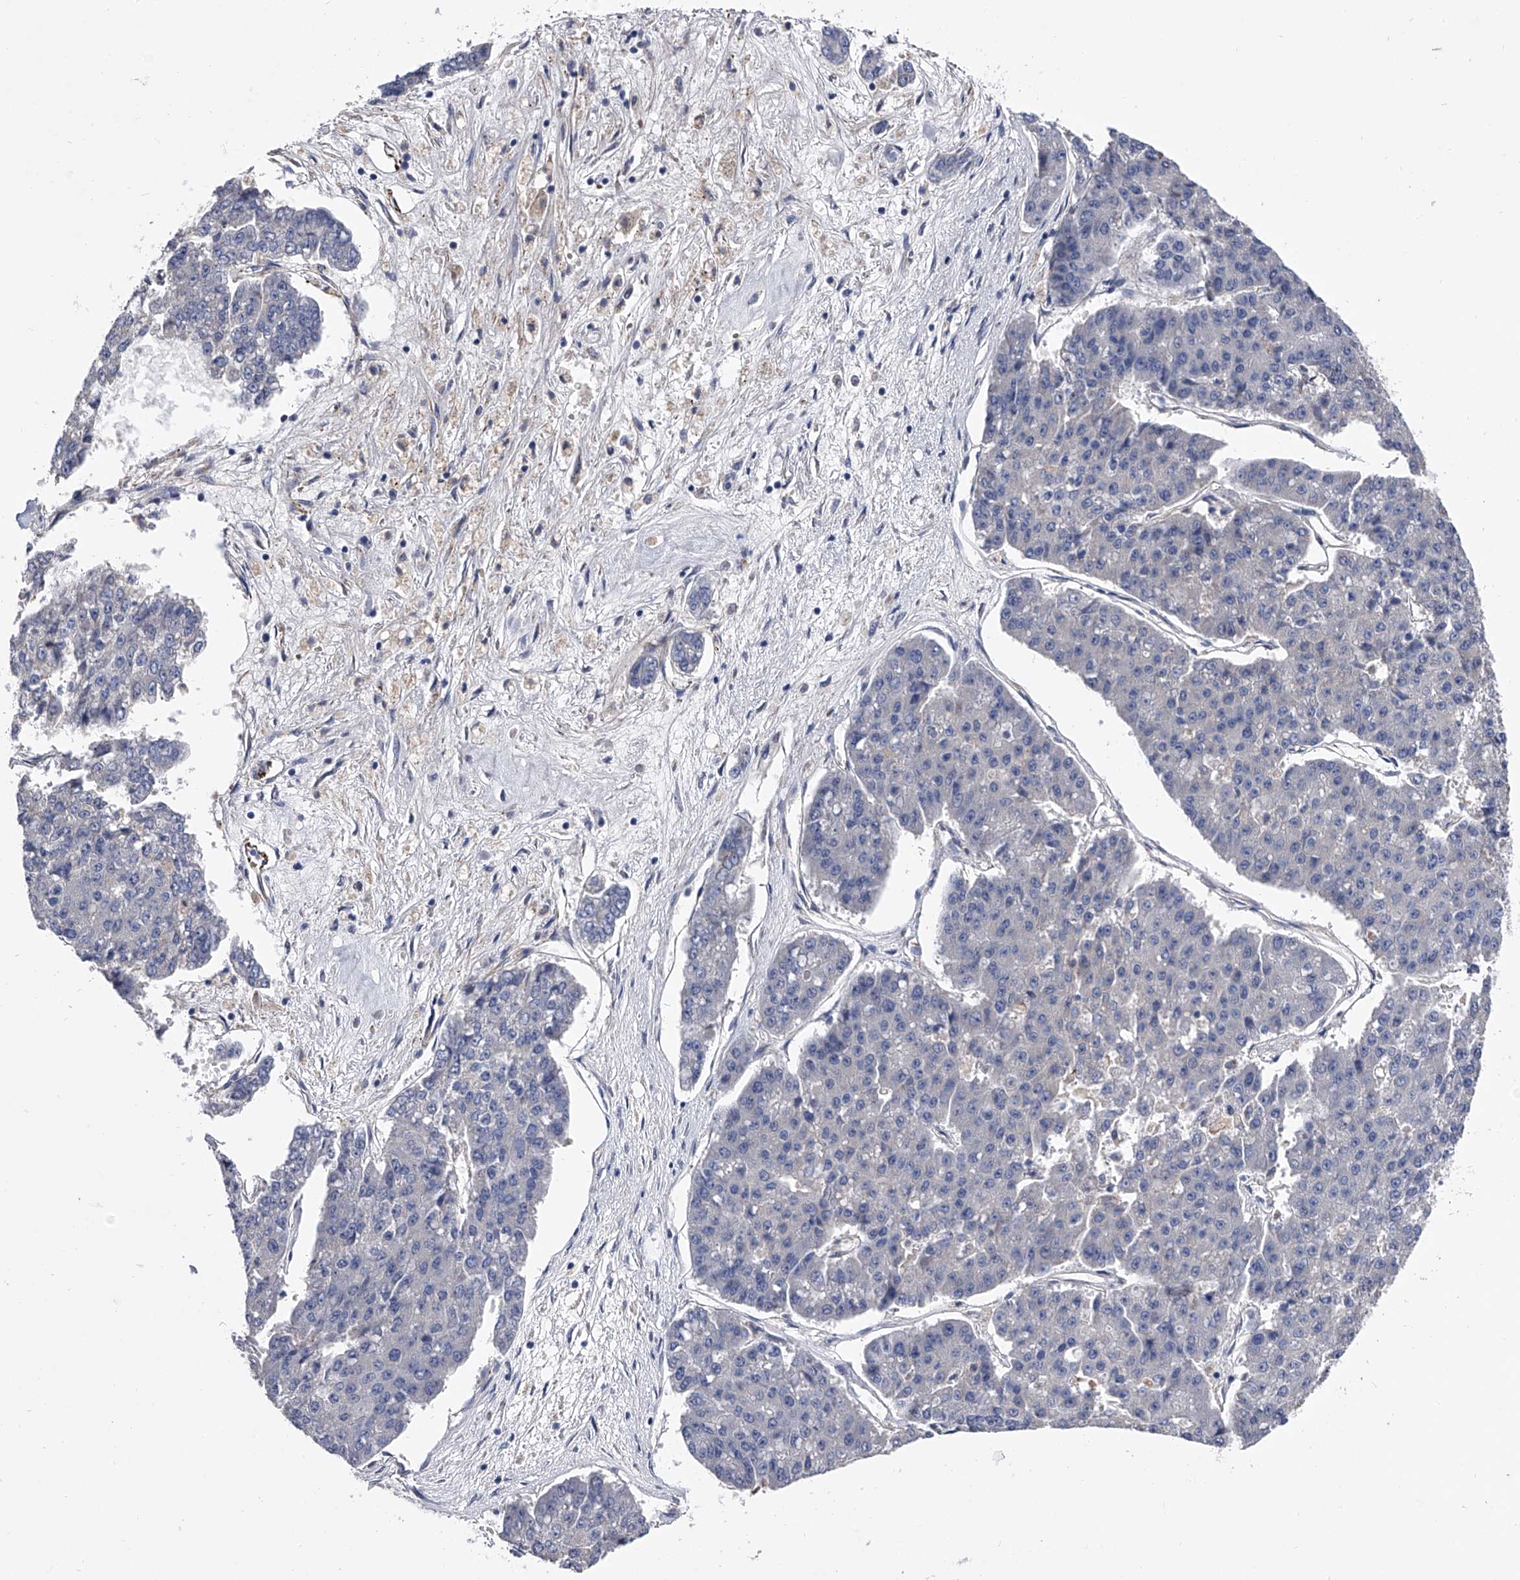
{"staining": {"intensity": "negative", "quantity": "none", "location": "none"}, "tissue": "pancreatic cancer", "cell_type": "Tumor cells", "image_type": "cancer", "snomed": [{"axis": "morphology", "description": "Adenocarcinoma, NOS"}, {"axis": "topography", "description": "Pancreas"}], "caption": "Pancreatic adenocarcinoma stained for a protein using IHC exhibits no staining tumor cells.", "gene": "EFCAB7", "patient": {"sex": "male", "age": 50}}